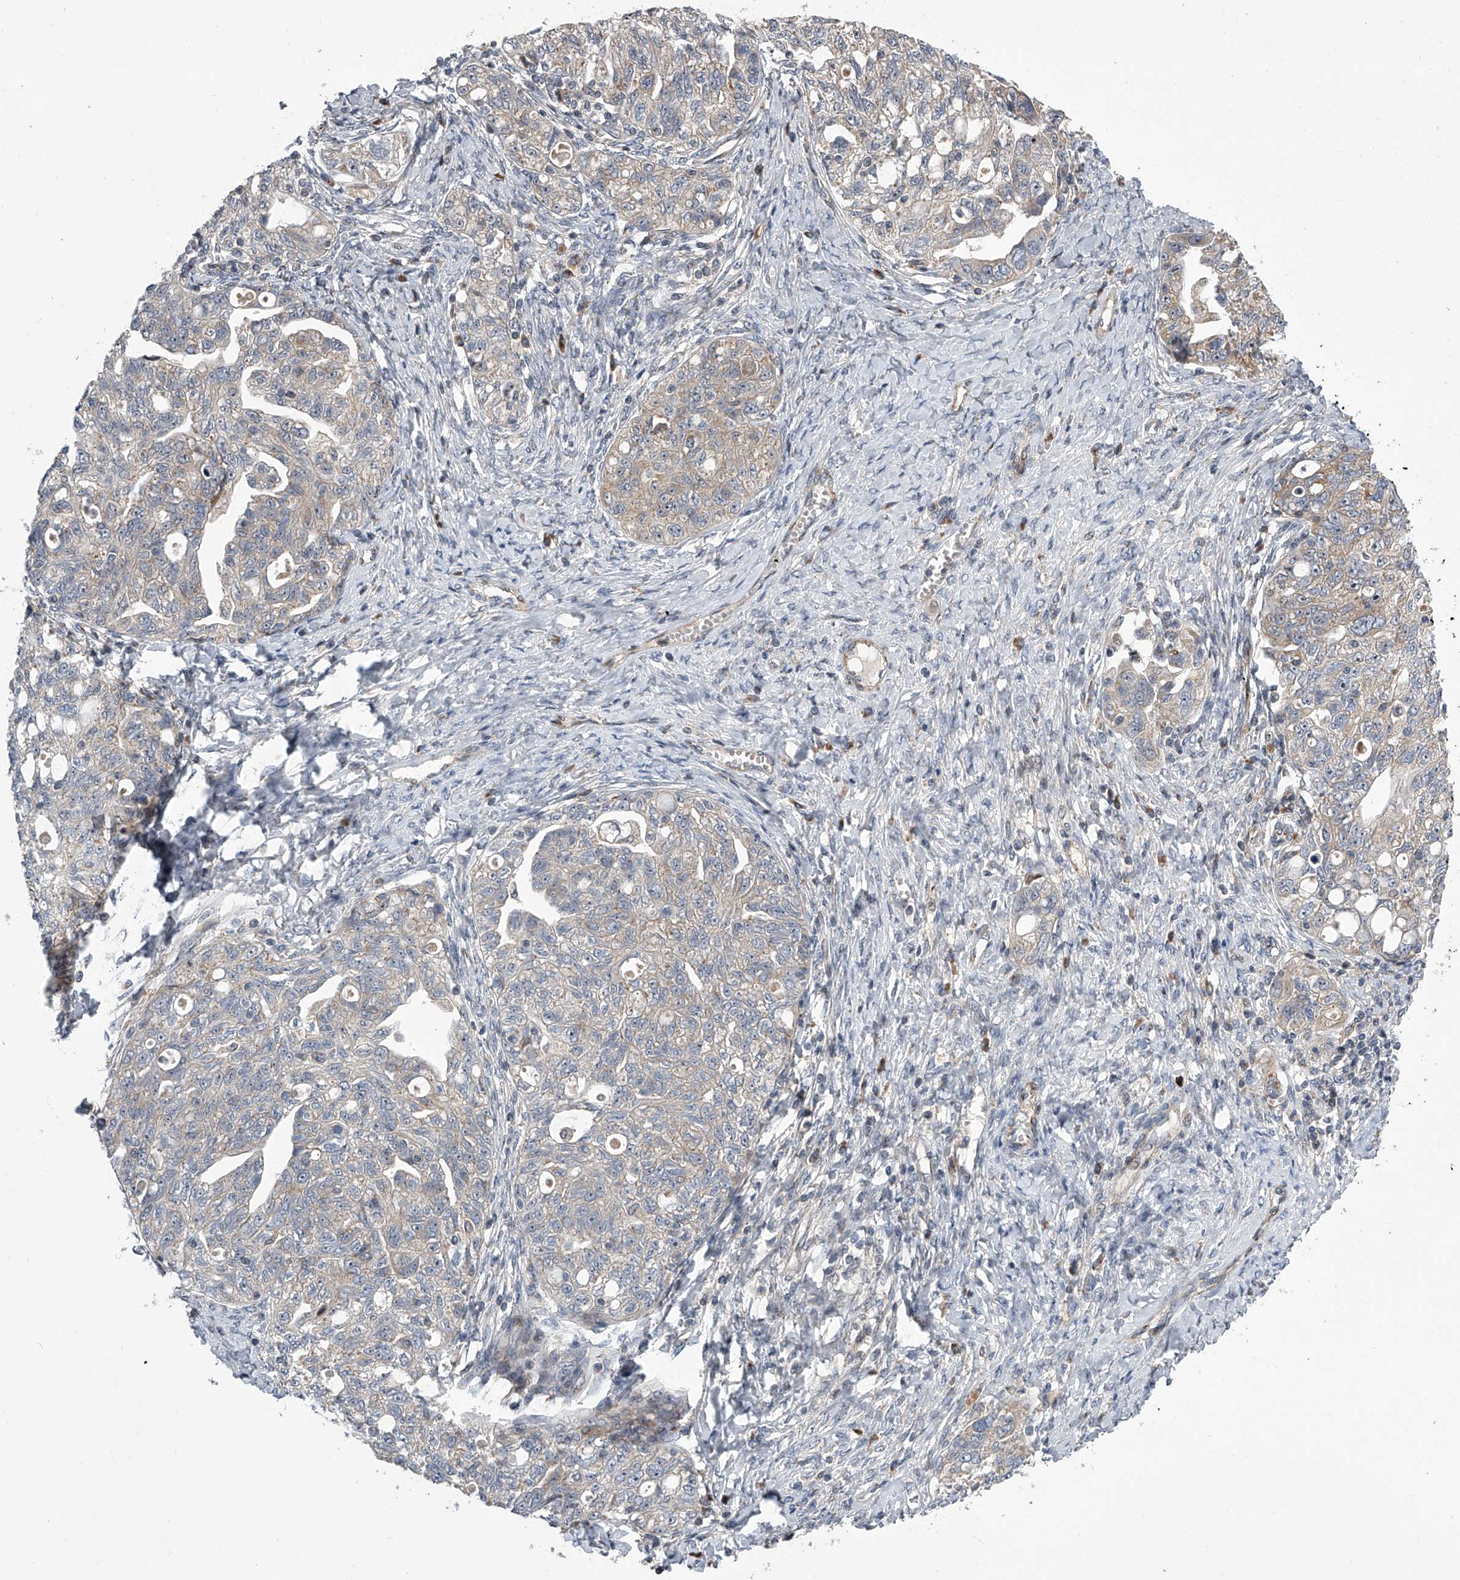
{"staining": {"intensity": "negative", "quantity": "none", "location": "none"}, "tissue": "ovarian cancer", "cell_type": "Tumor cells", "image_type": "cancer", "snomed": [{"axis": "morphology", "description": "Carcinoma, NOS"}, {"axis": "morphology", "description": "Cystadenocarcinoma, serous, NOS"}, {"axis": "topography", "description": "Ovary"}], "caption": "Protein analysis of ovarian serous cystadenocarcinoma demonstrates no significant positivity in tumor cells. (Brightfield microscopy of DAB IHC at high magnification).", "gene": "DLGAP2", "patient": {"sex": "female", "age": 69}}